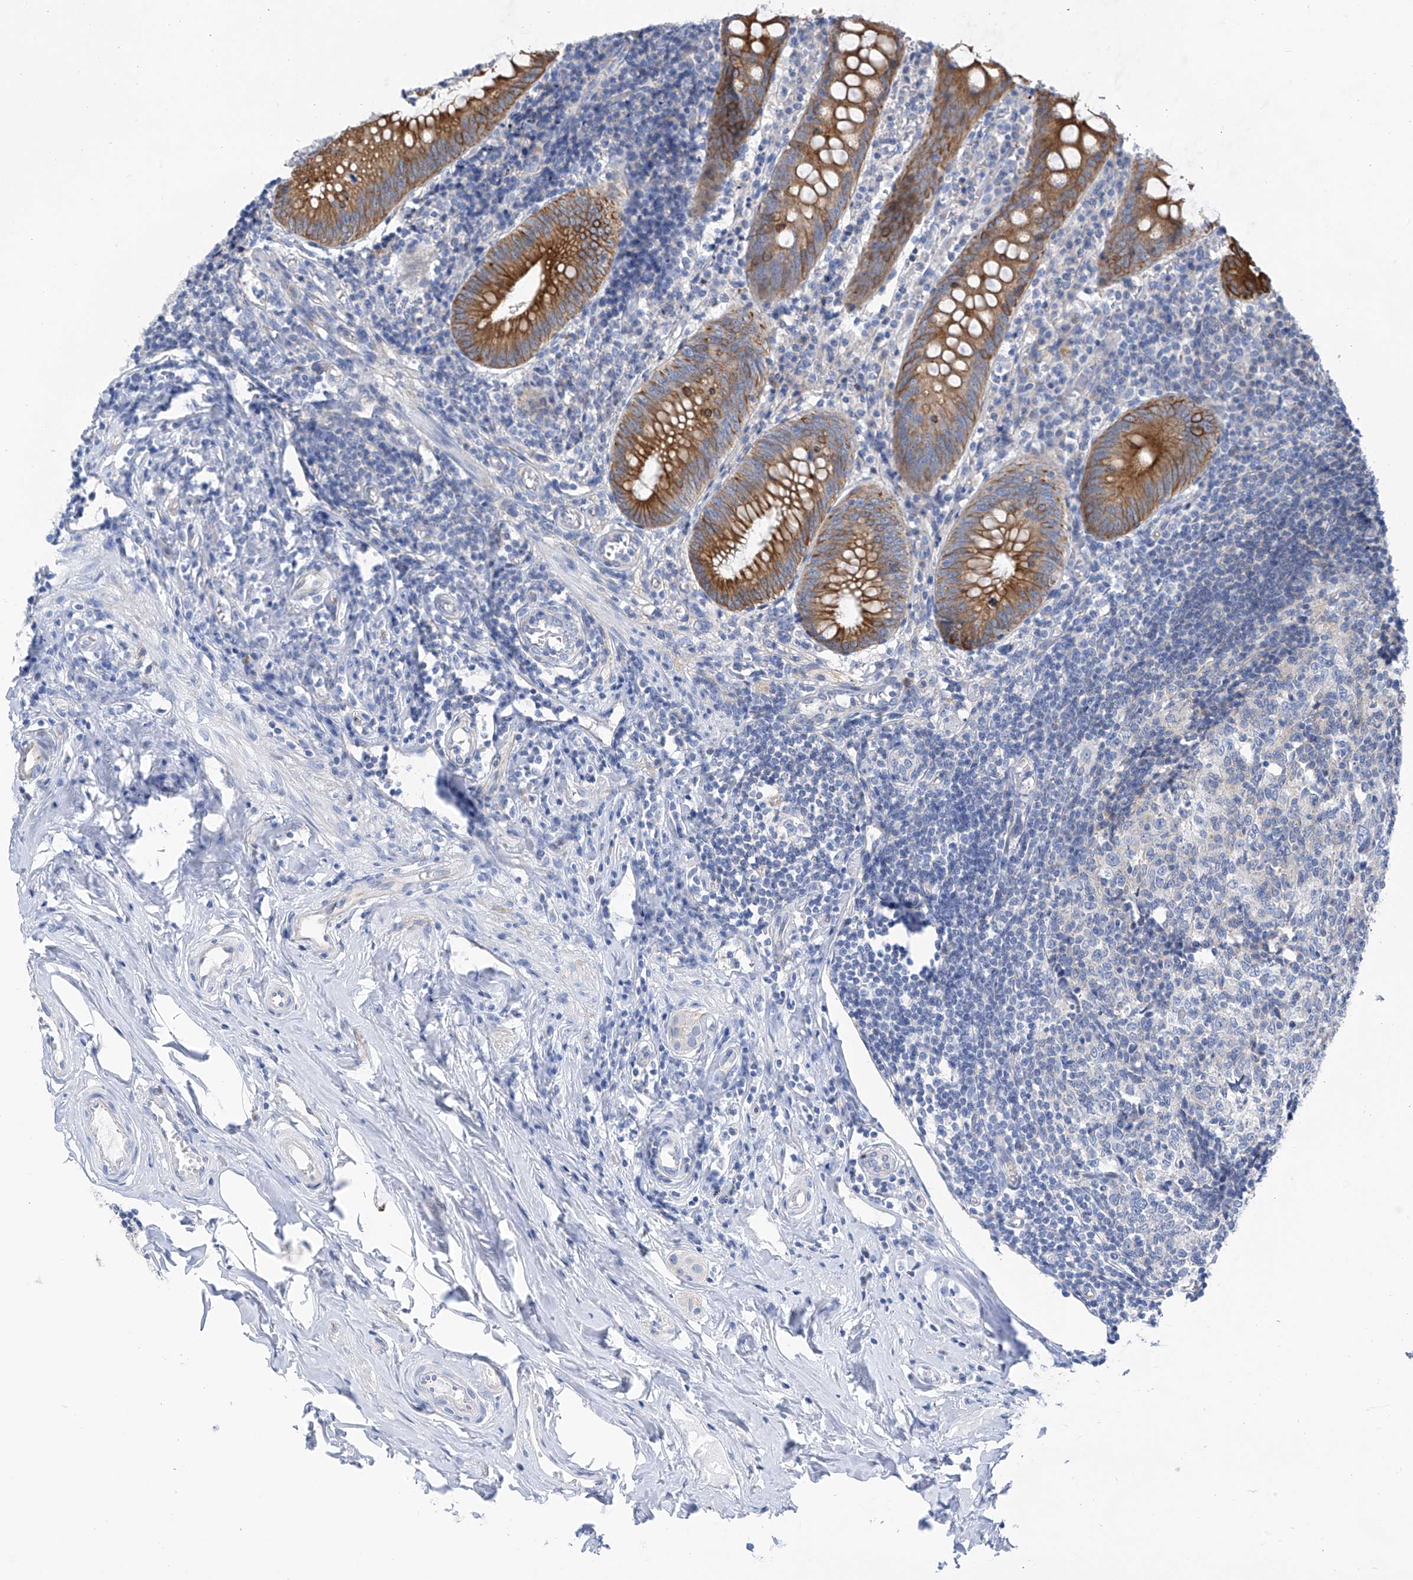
{"staining": {"intensity": "strong", "quantity": ">75%", "location": "cytoplasmic/membranous"}, "tissue": "appendix", "cell_type": "Glandular cells", "image_type": "normal", "snomed": [{"axis": "morphology", "description": "Normal tissue, NOS"}, {"axis": "topography", "description": "Appendix"}], "caption": "DAB immunohistochemical staining of unremarkable appendix exhibits strong cytoplasmic/membranous protein positivity in approximately >75% of glandular cells. The staining is performed using DAB brown chromogen to label protein expression. The nuclei are counter-stained blue using hematoxylin.", "gene": "PIK3C2B", "patient": {"sex": "female", "age": 54}}